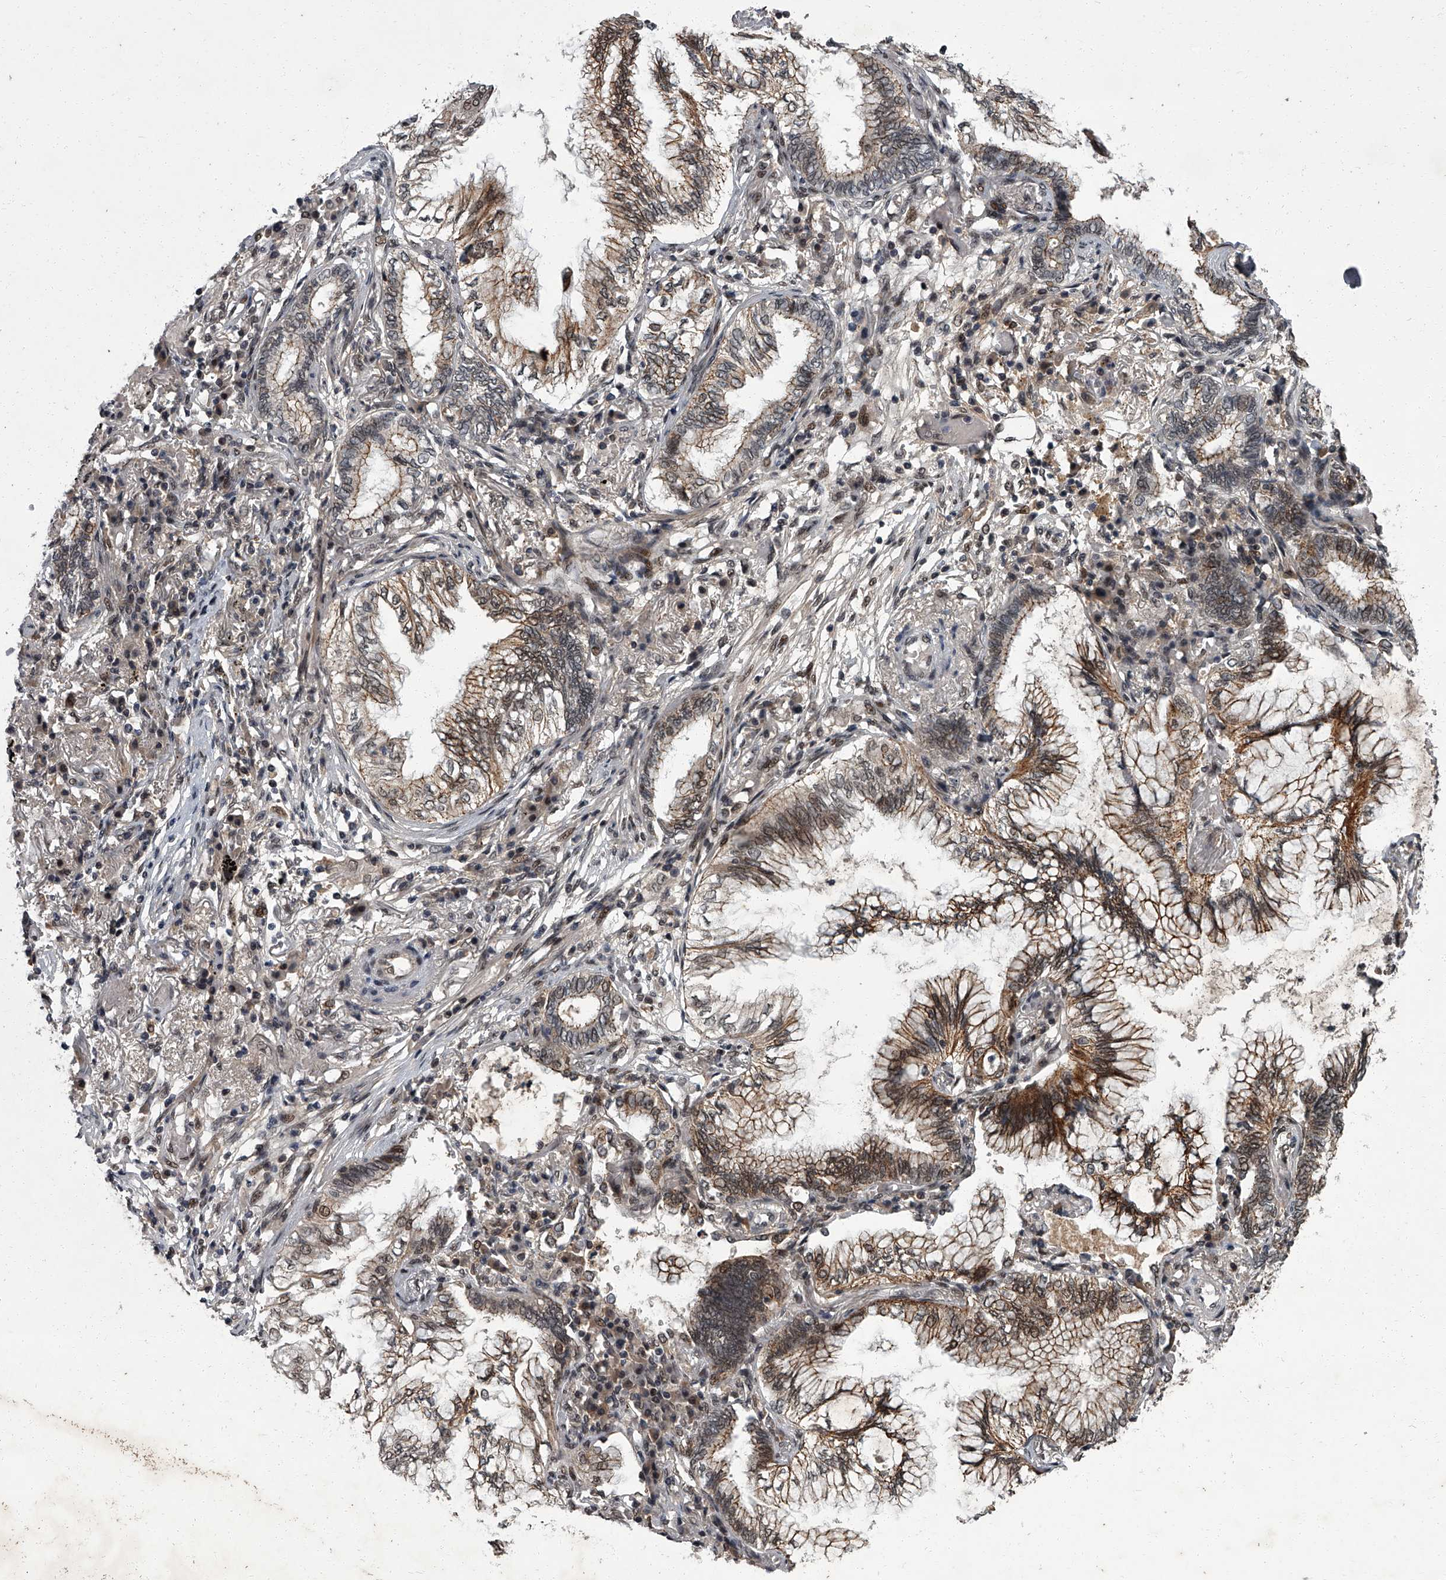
{"staining": {"intensity": "moderate", "quantity": ">75%", "location": "cytoplasmic/membranous,nuclear"}, "tissue": "lung cancer", "cell_type": "Tumor cells", "image_type": "cancer", "snomed": [{"axis": "morphology", "description": "Adenocarcinoma, NOS"}, {"axis": "topography", "description": "Lung"}], "caption": "Immunohistochemistry of human adenocarcinoma (lung) reveals medium levels of moderate cytoplasmic/membranous and nuclear expression in about >75% of tumor cells. (DAB (3,3'-diaminobenzidine) = brown stain, brightfield microscopy at high magnification).", "gene": "ZNF518B", "patient": {"sex": "female", "age": 70}}